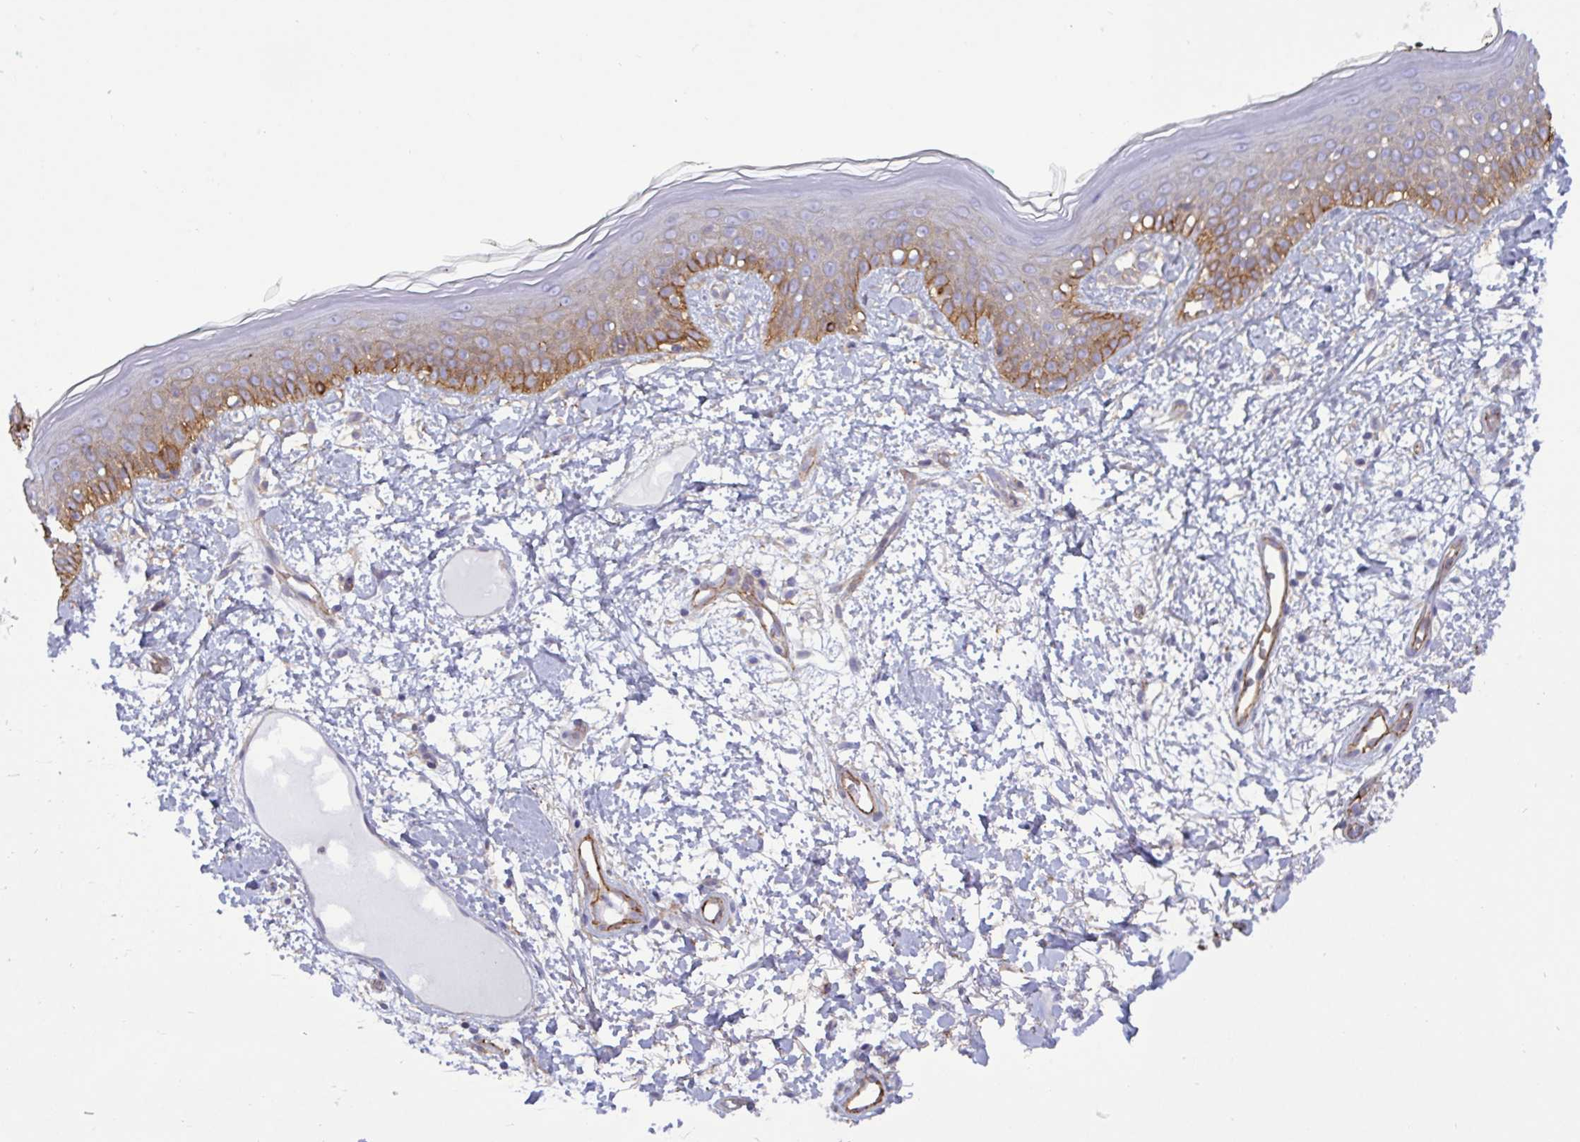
{"staining": {"intensity": "negative", "quantity": "none", "location": "none"}, "tissue": "skin", "cell_type": "Fibroblasts", "image_type": "normal", "snomed": [{"axis": "morphology", "description": "Normal tissue, NOS"}, {"axis": "topography", "description": "Skin"}], "caption": "Skin was stained to show a protein in brown. There is no significant positivity in fibroblasts. (Brightfield microscopy of DAB (3,3'-diaminobenzidine) immunohistochemistry (IHC) at high magnification).", "gene": "LIMA1", "patient": {"sex": "female", "age": 34}}